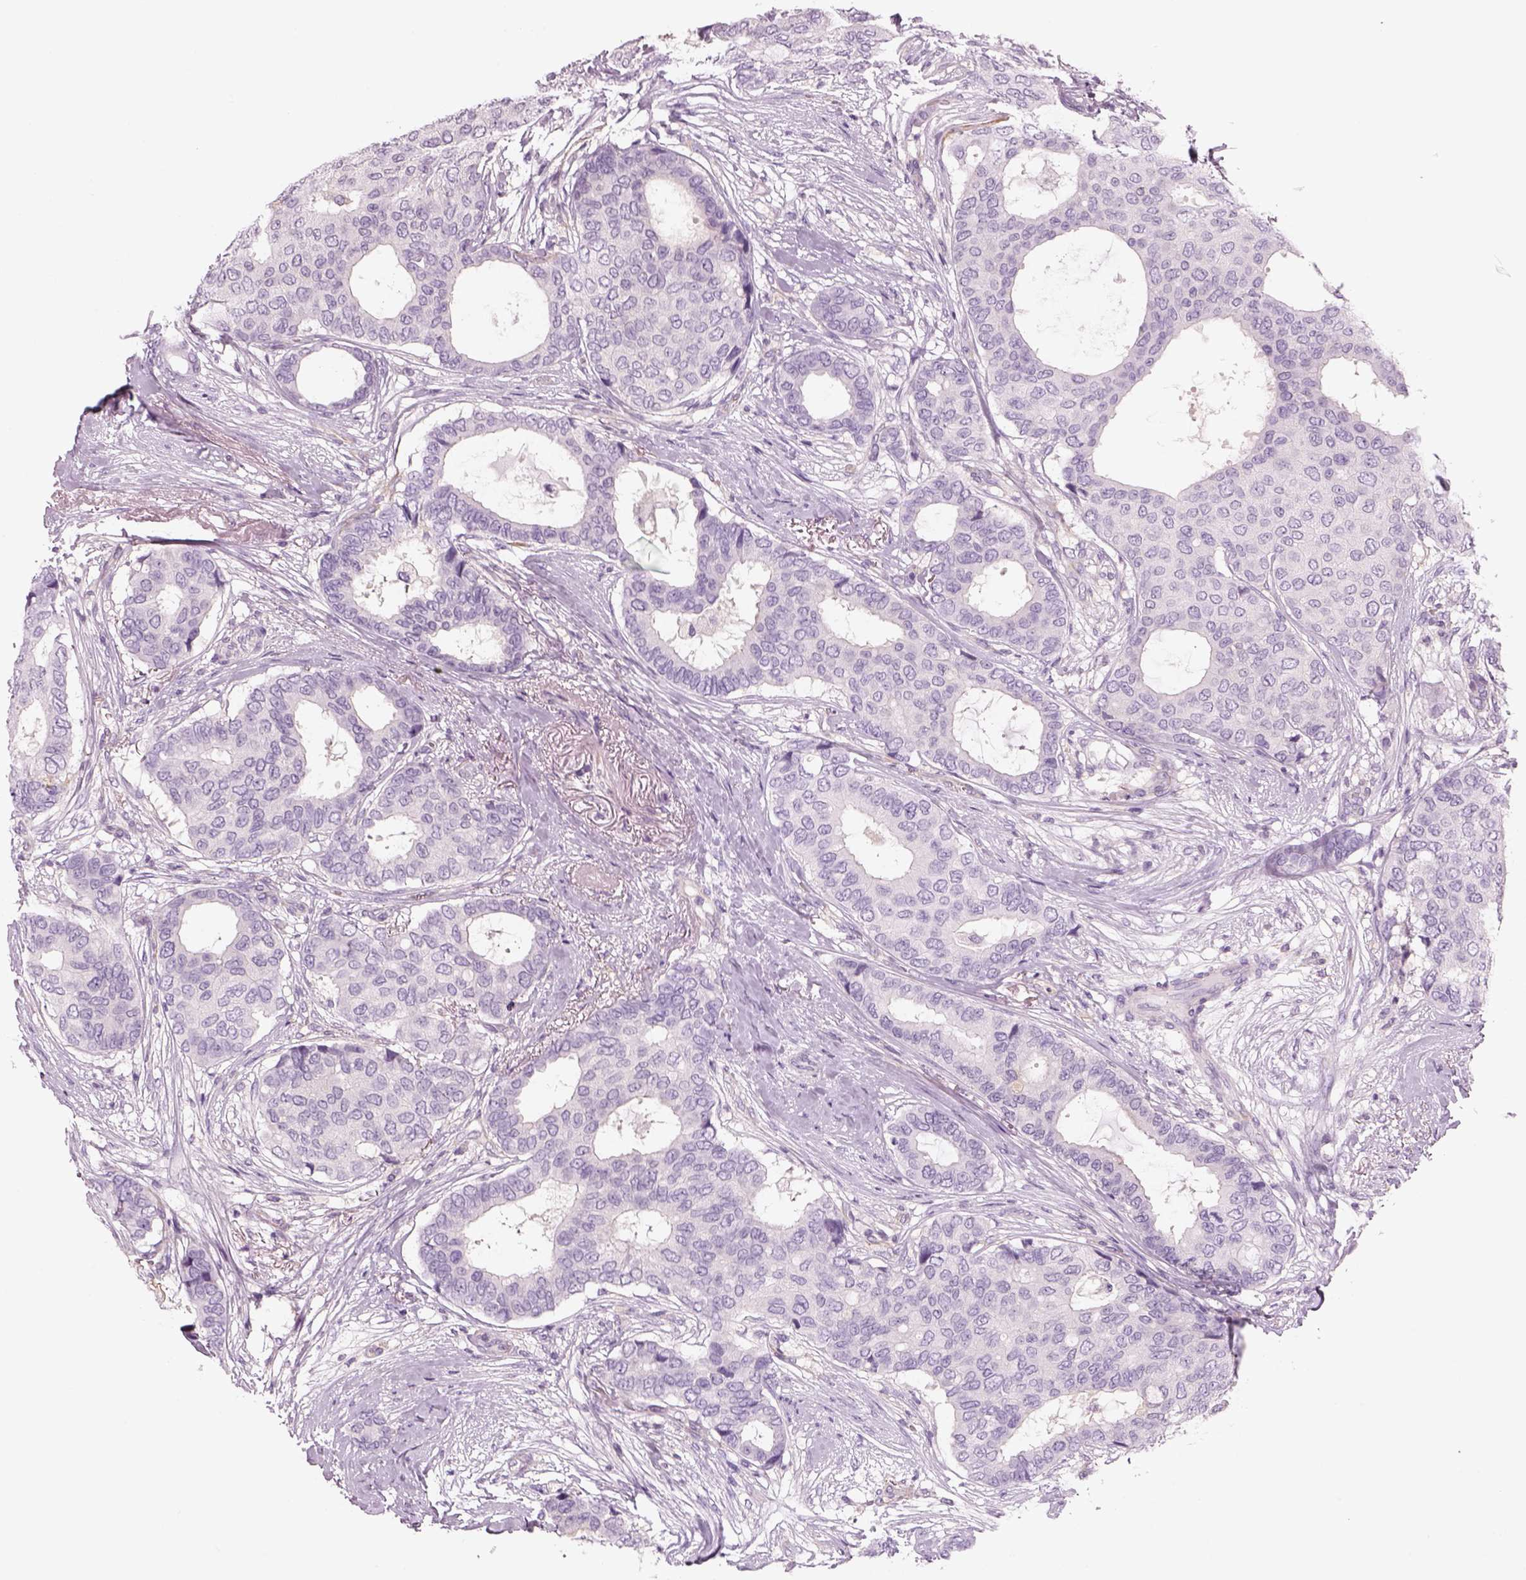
{"staining": {"intensity": "negative", "quantity": "none", "location": "none"}, "tissue": "breast cancer", "cell_type": "Tumor cells", "image_type": "cancer", "snomed": [{"axis": "morphology", "description": "Duct carcinoma"}, {"axis": "topography", "description": "Breast"}], "caption": "A photomicrograph of breast infiltrating ductal carcinoma stained for a protein exhibits no brown staining in tumor cells.", "gene": "SLC1A7", "patient": {"sex": "female", "age": 75}}